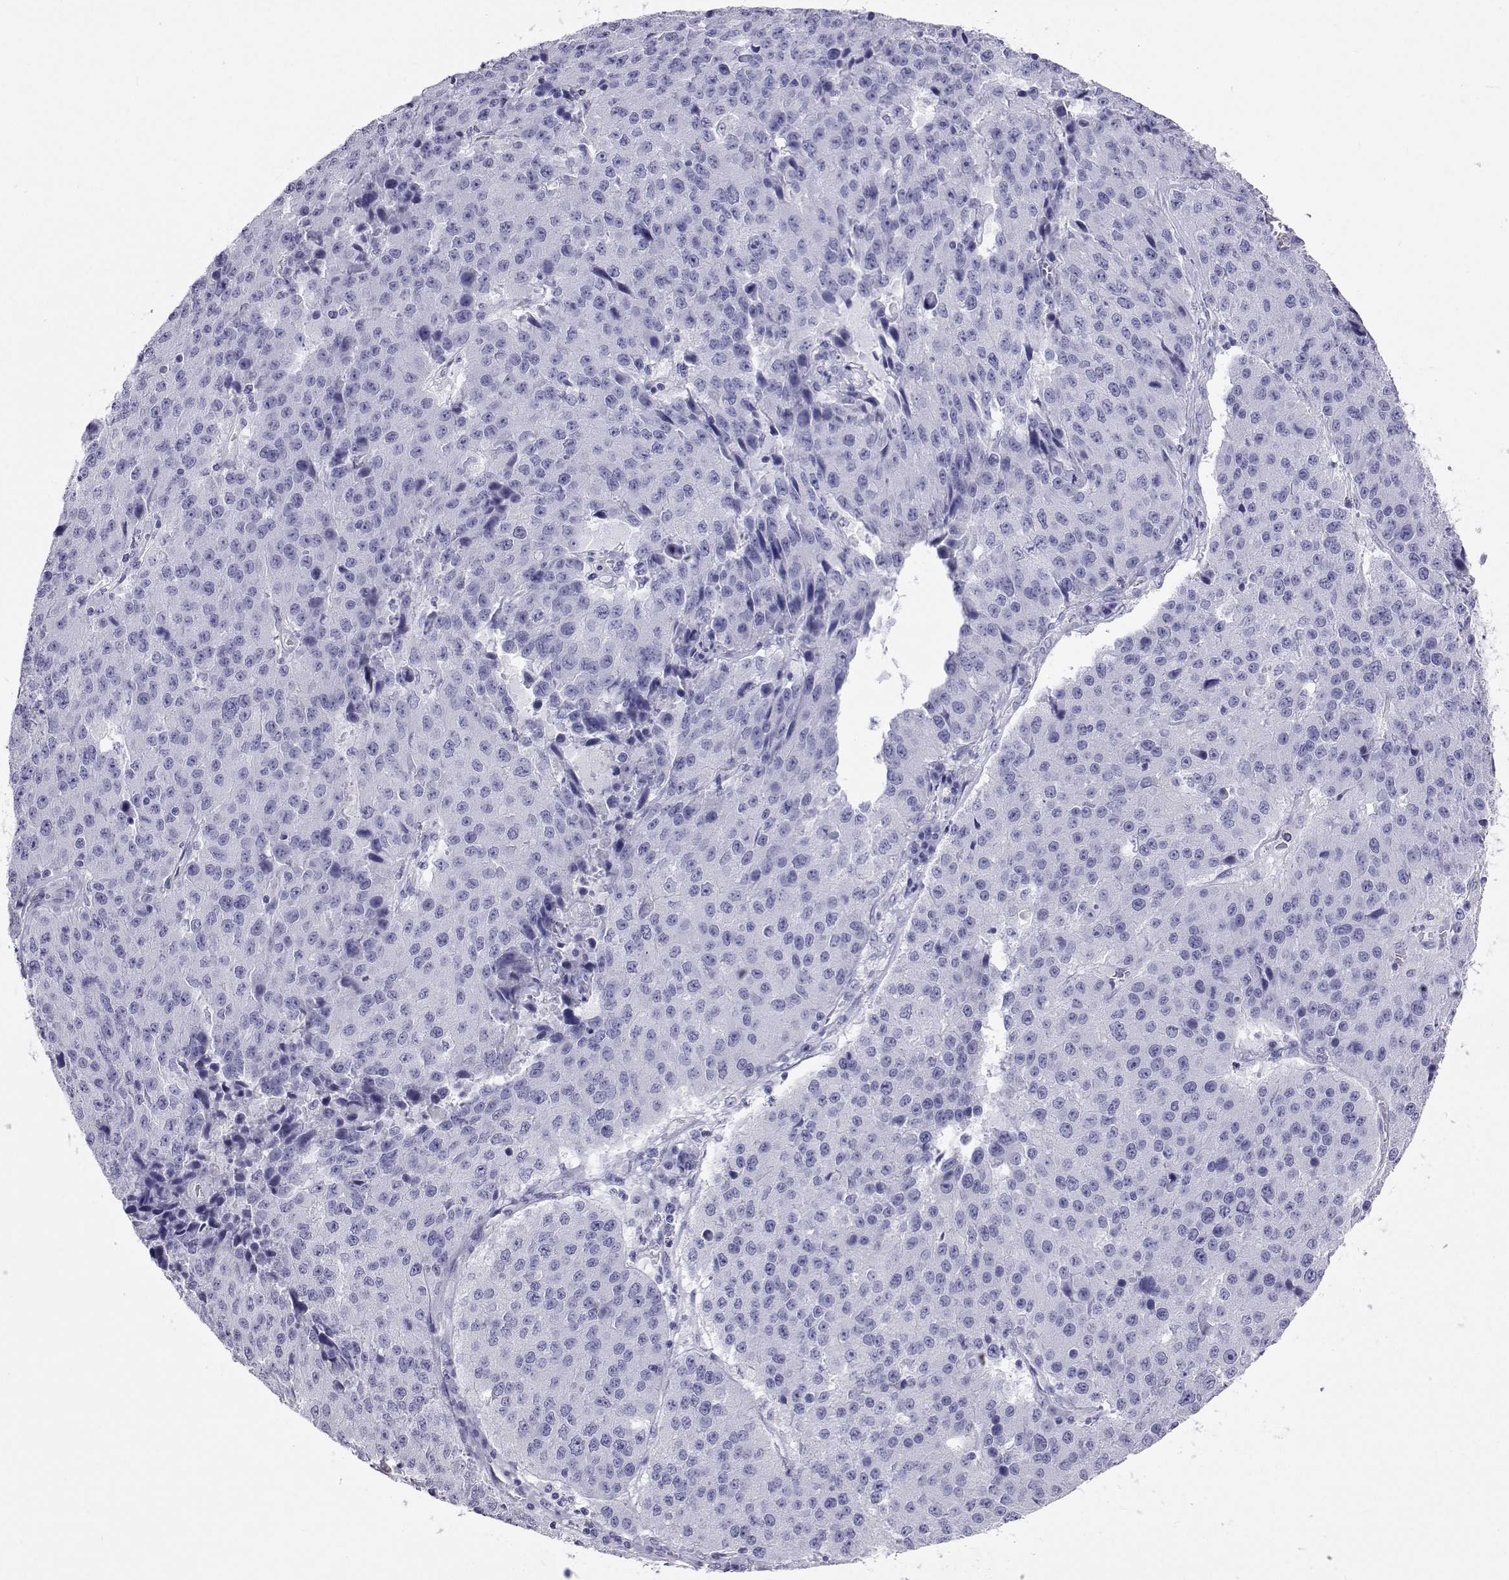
{"staining": {"intensity": "negative", "quantity": "none", "location": "none"}, "tissue": "stomach cancer", "cell_type": "Tumor cells", "image_type": "cancer", "snomed": [{"axis": "morphology", "description": "Adenocarcinoma, NOS"}, {"axis": "topography", "description": "Stomach"}], "caption": "Protein analysis of adenocarcinoma (stomach) shows no significant positivity in tumor cells.", "gene": "PLIN4", "patient": {"sex": "male", "age": 71}}